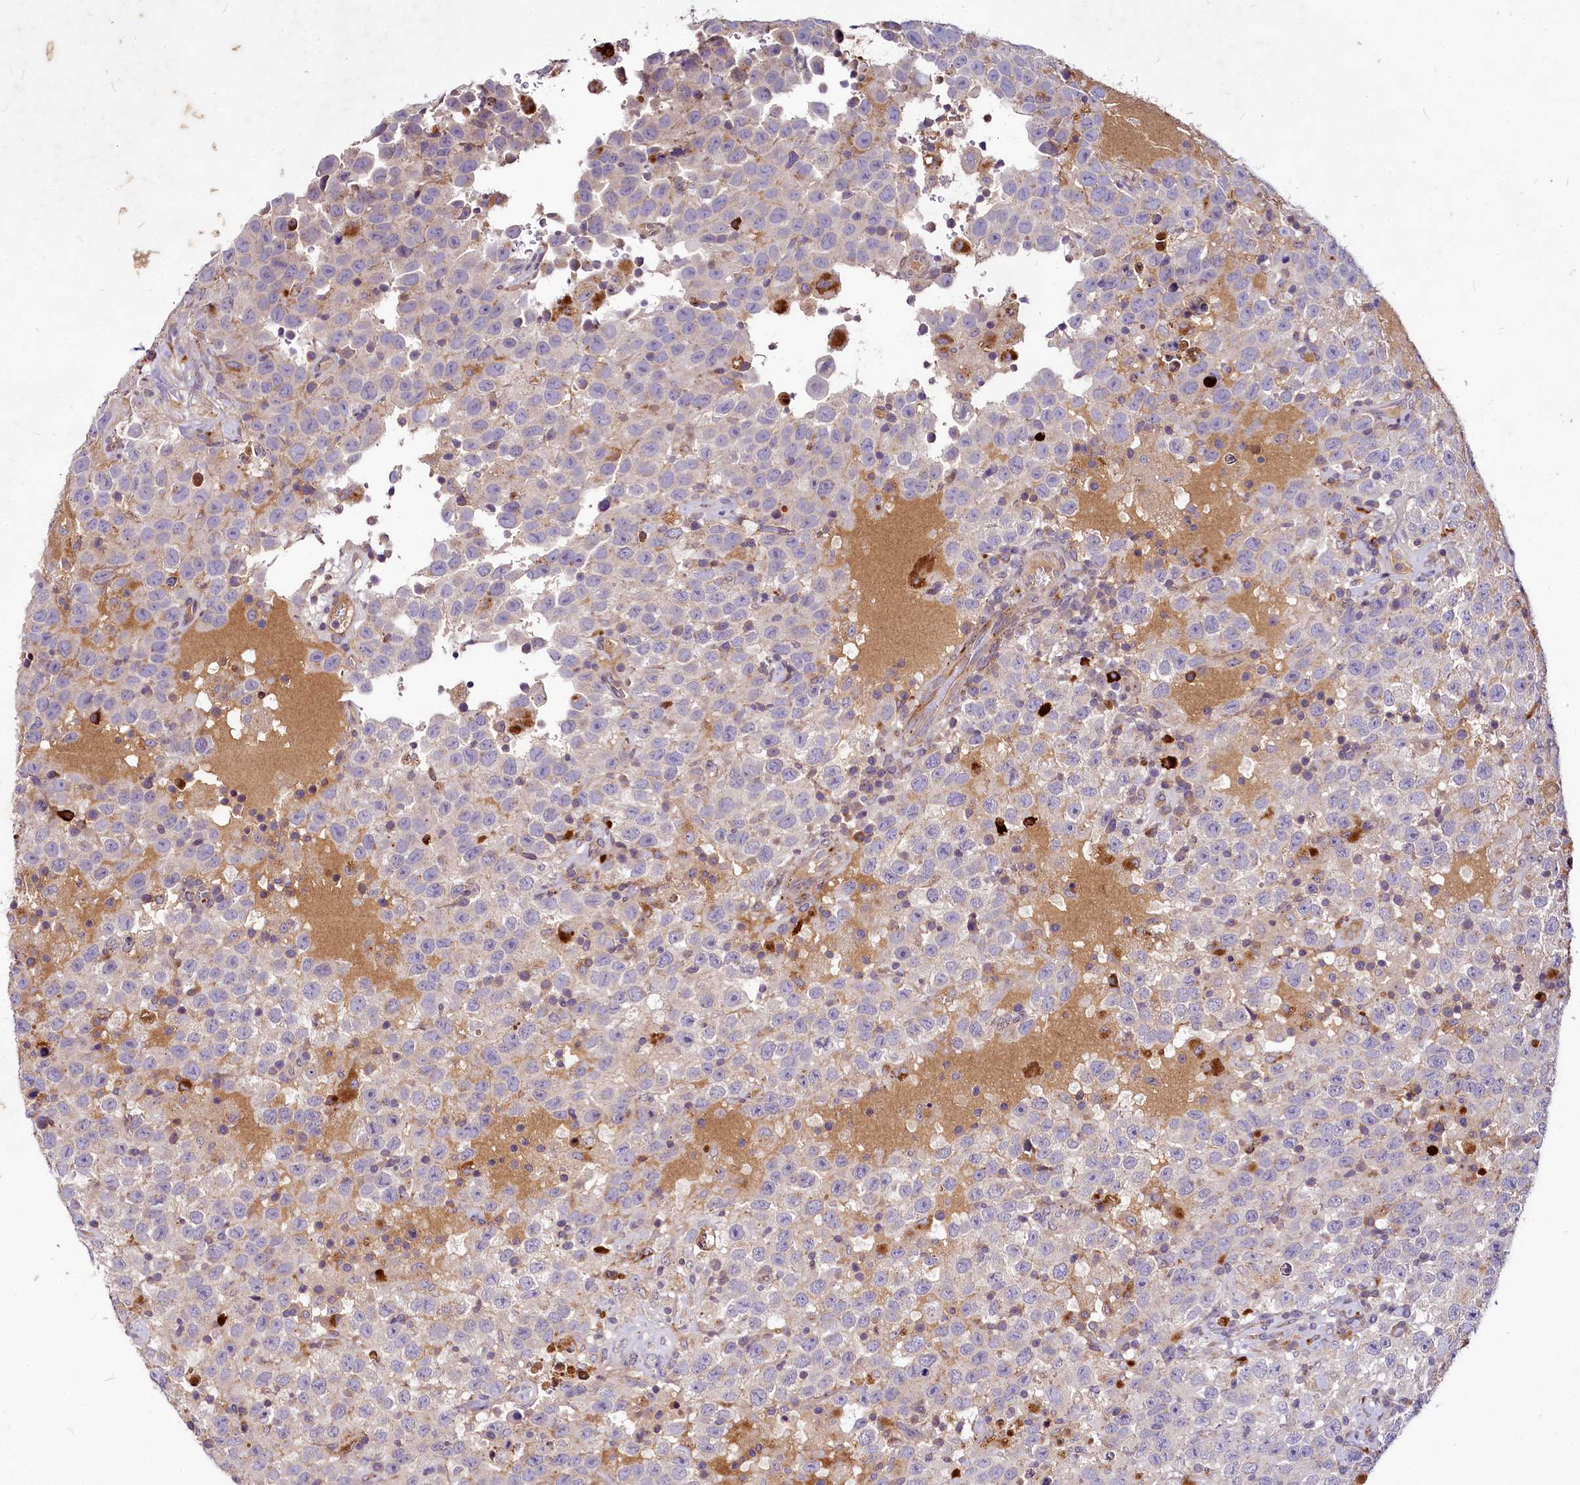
{"staining": {"intensity": "negative", "quantity": "none", "location": "none"}, "tissue": "testis cancer", "cell_type": "Tumor cells", "image_type": "cancer", "snomed": [{"axis": "morphology", "description": "Seminoma, NOS"}, {"axis": "topography", "description": "Testis"}], "caption": "IHC of seminoma (testis) displays no expression in tumor cells.", "gene": "C11orf86", "patient": {"sex": "male", "age": 41}}